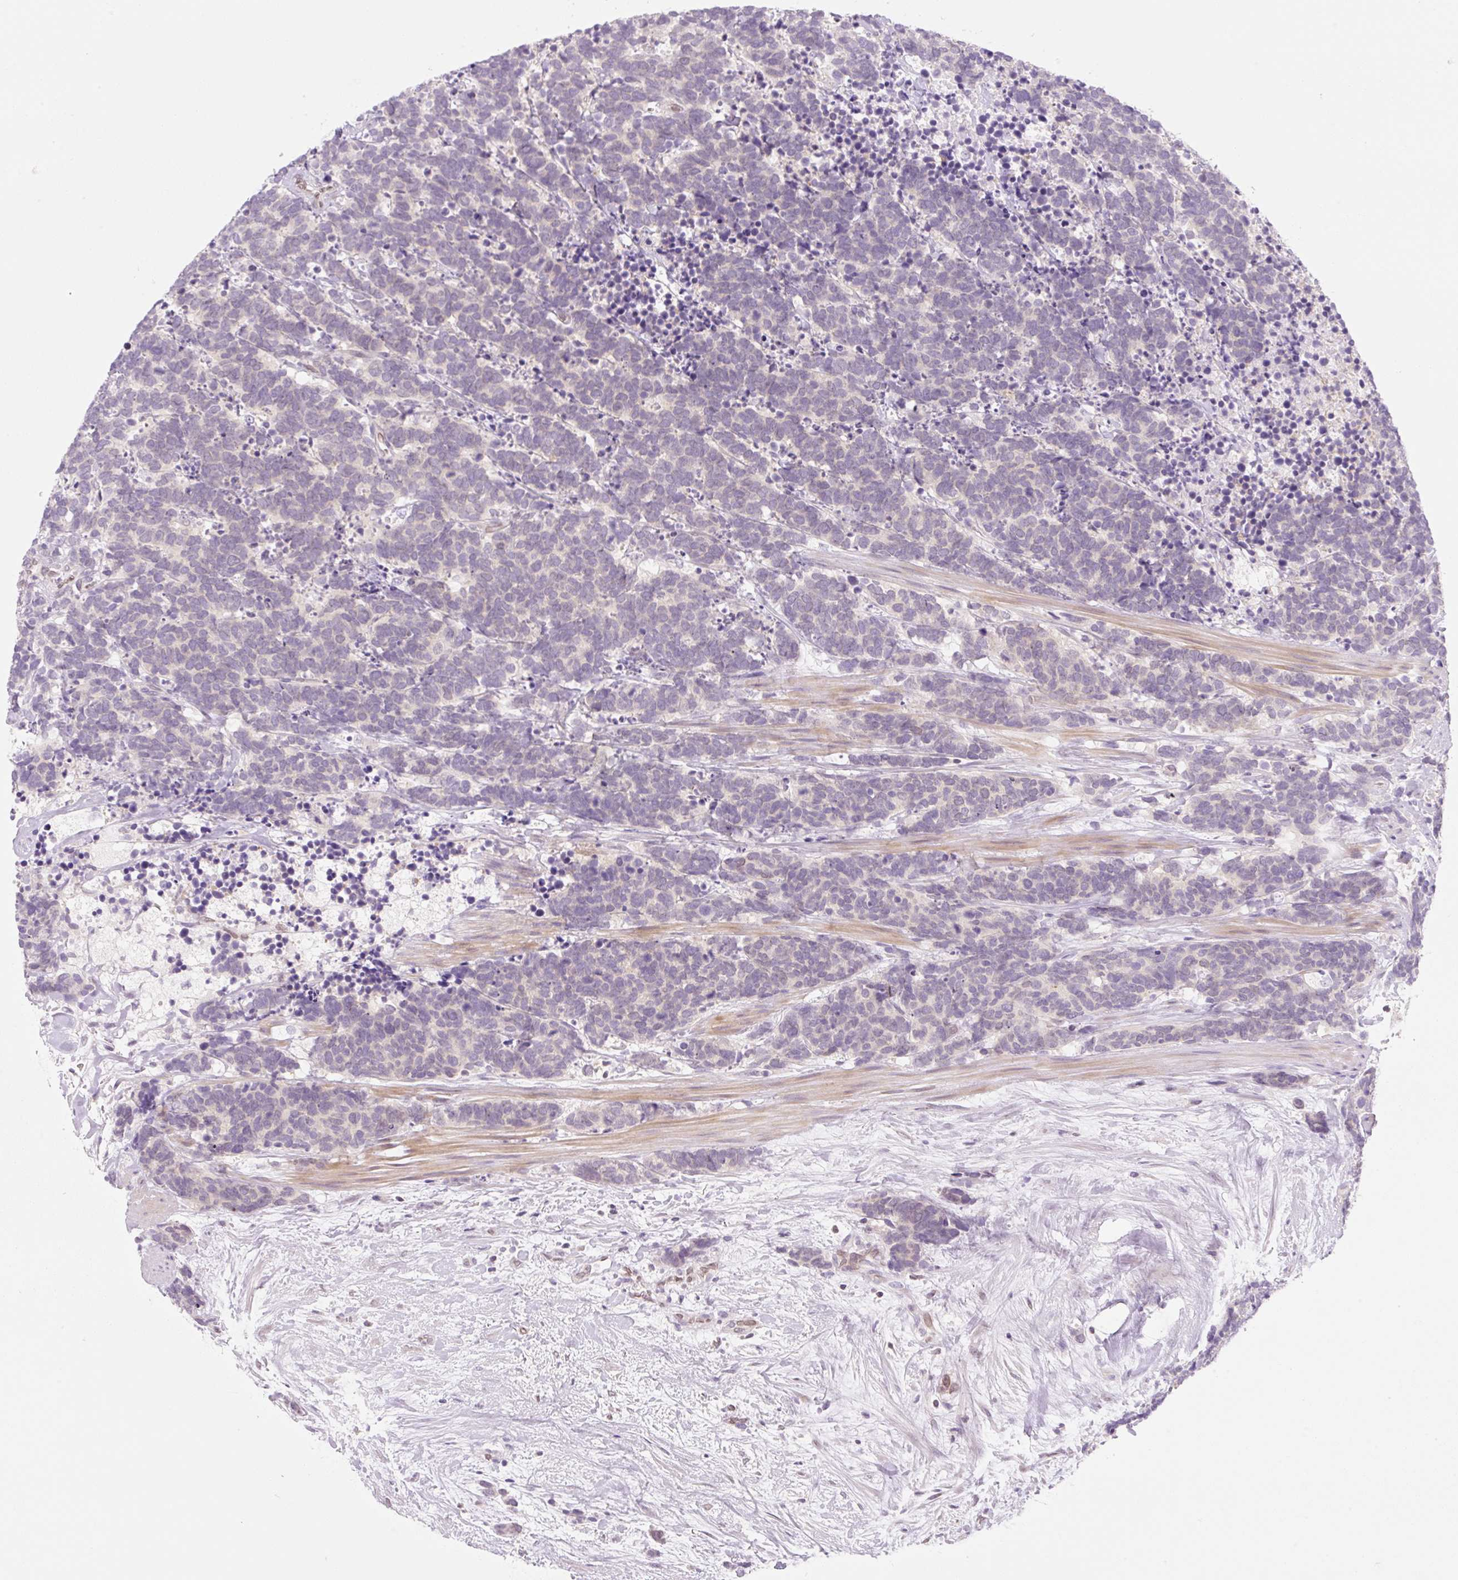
{"staining": {"intensity": "negative", "quantity": "none", "location": "none"}, "tissue": "carcinoid", "cell_type": "Tumor cells", "image_type": "cancer", "snomed": [{"axis": "morphology", "description": "Carcinoma, NOS"}, {"axis": "morphology", "description": "Carcinoid, malignant, NOS"}, {"axis": "topography", "description": "Prostate"}], "caption": "An immunohistochemistry (IHC) photomicrograph of carcinoma is shown. There is no staining in tumor cells of carcinoma. (Immunohistochemistry (ihc), brightfield microscopy, high magnification).", "gene": "SYNE3", "patient": {"sex": "male", "age": 57}}